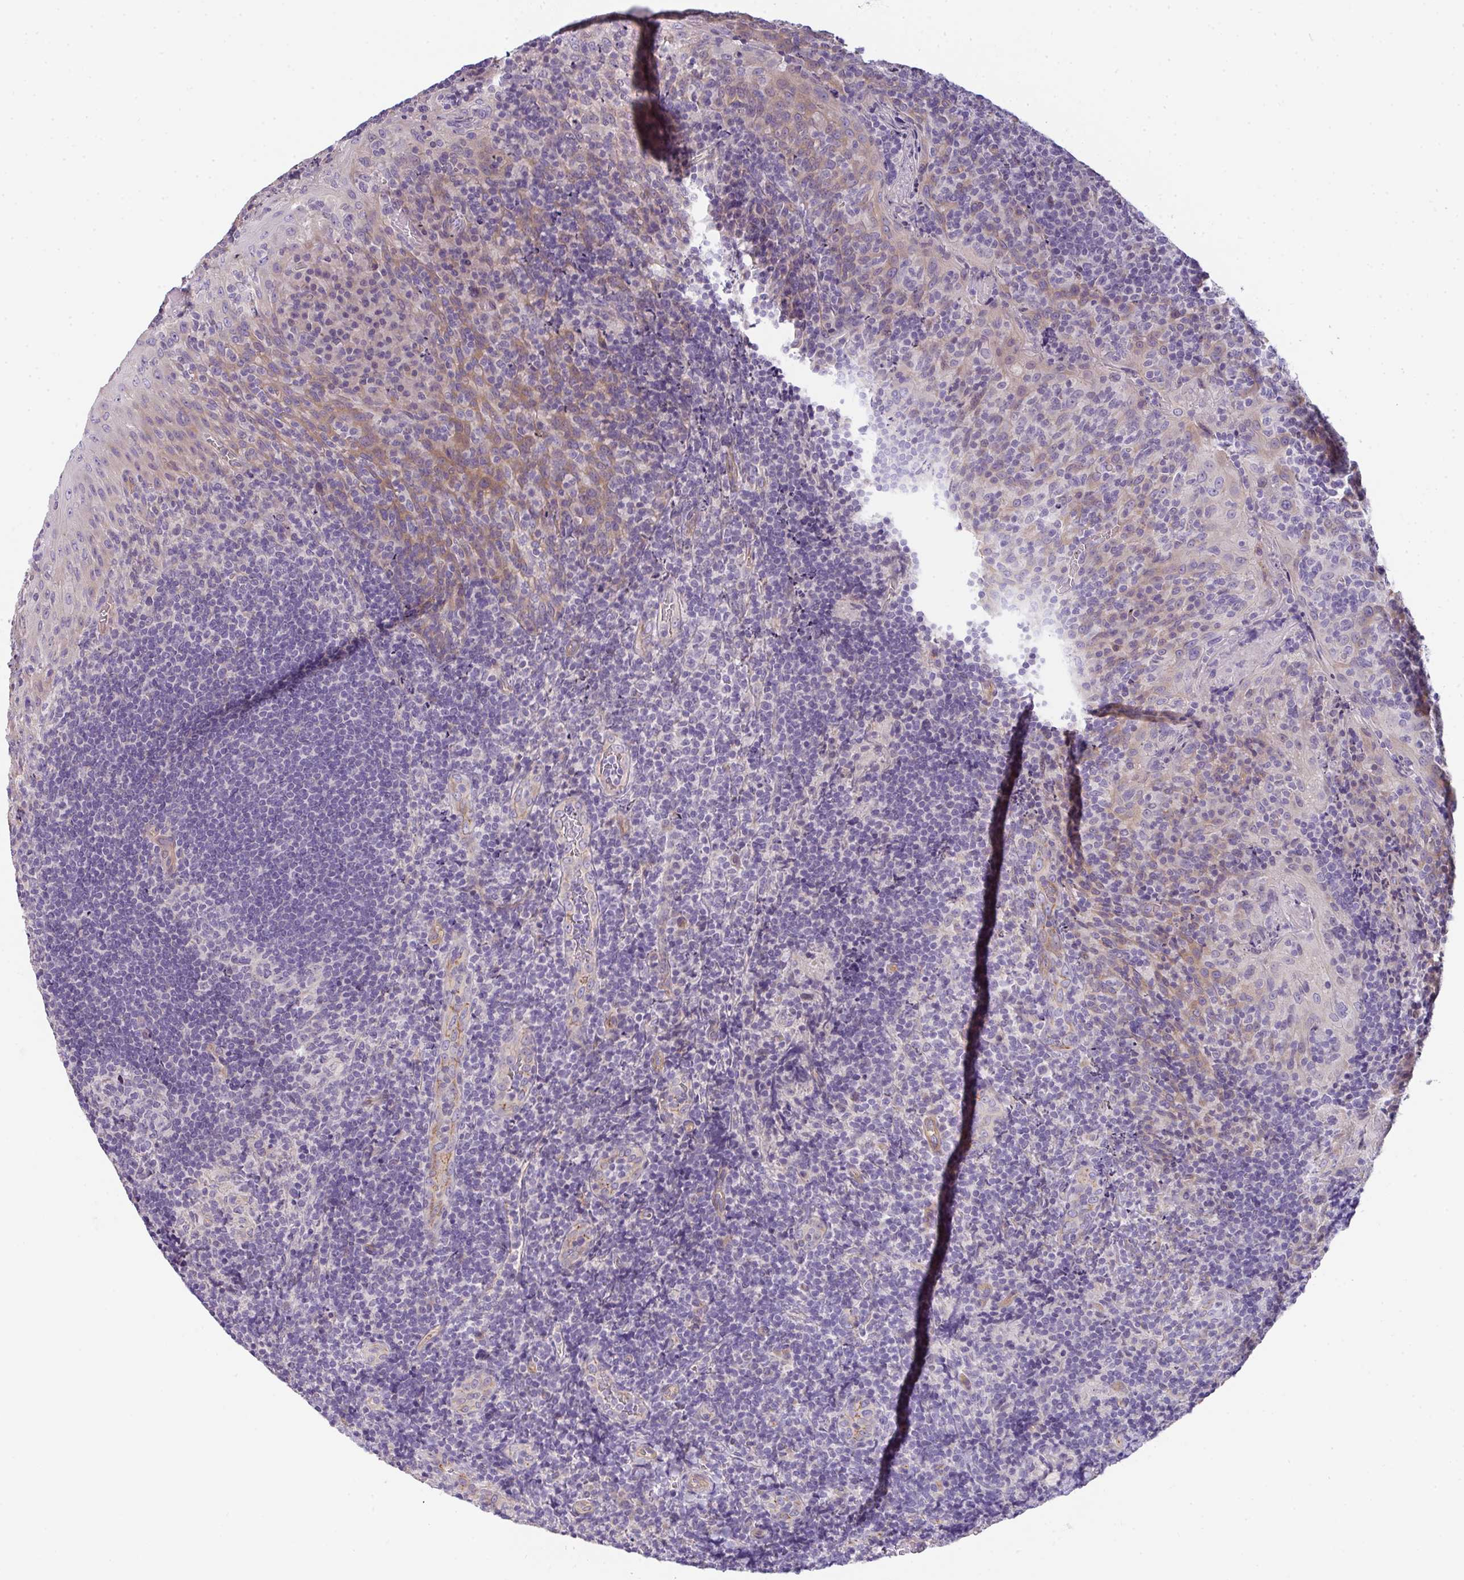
{"staining": {"intensity": "negative", "quantity": "none", "location": "none"}, "tissue": "tonsil", "cell_type": "Germinal center cells", "image_type": "normal", "snomed": [{"axis": "morphology", "description": "Normal tissue, NOS"}, {"axis": "topography", "description": "Tonsil"}], "caption": "High magnification brightfield microscopy of normal tonsil stained with DAB (3,3'-diaminobenzidine) (brown) and counterstained with hematoxylin (blue): germinal center cells show no significant positivity.", "gene": "FILIP1", "patient": {"sex": "male", "age": 17}}